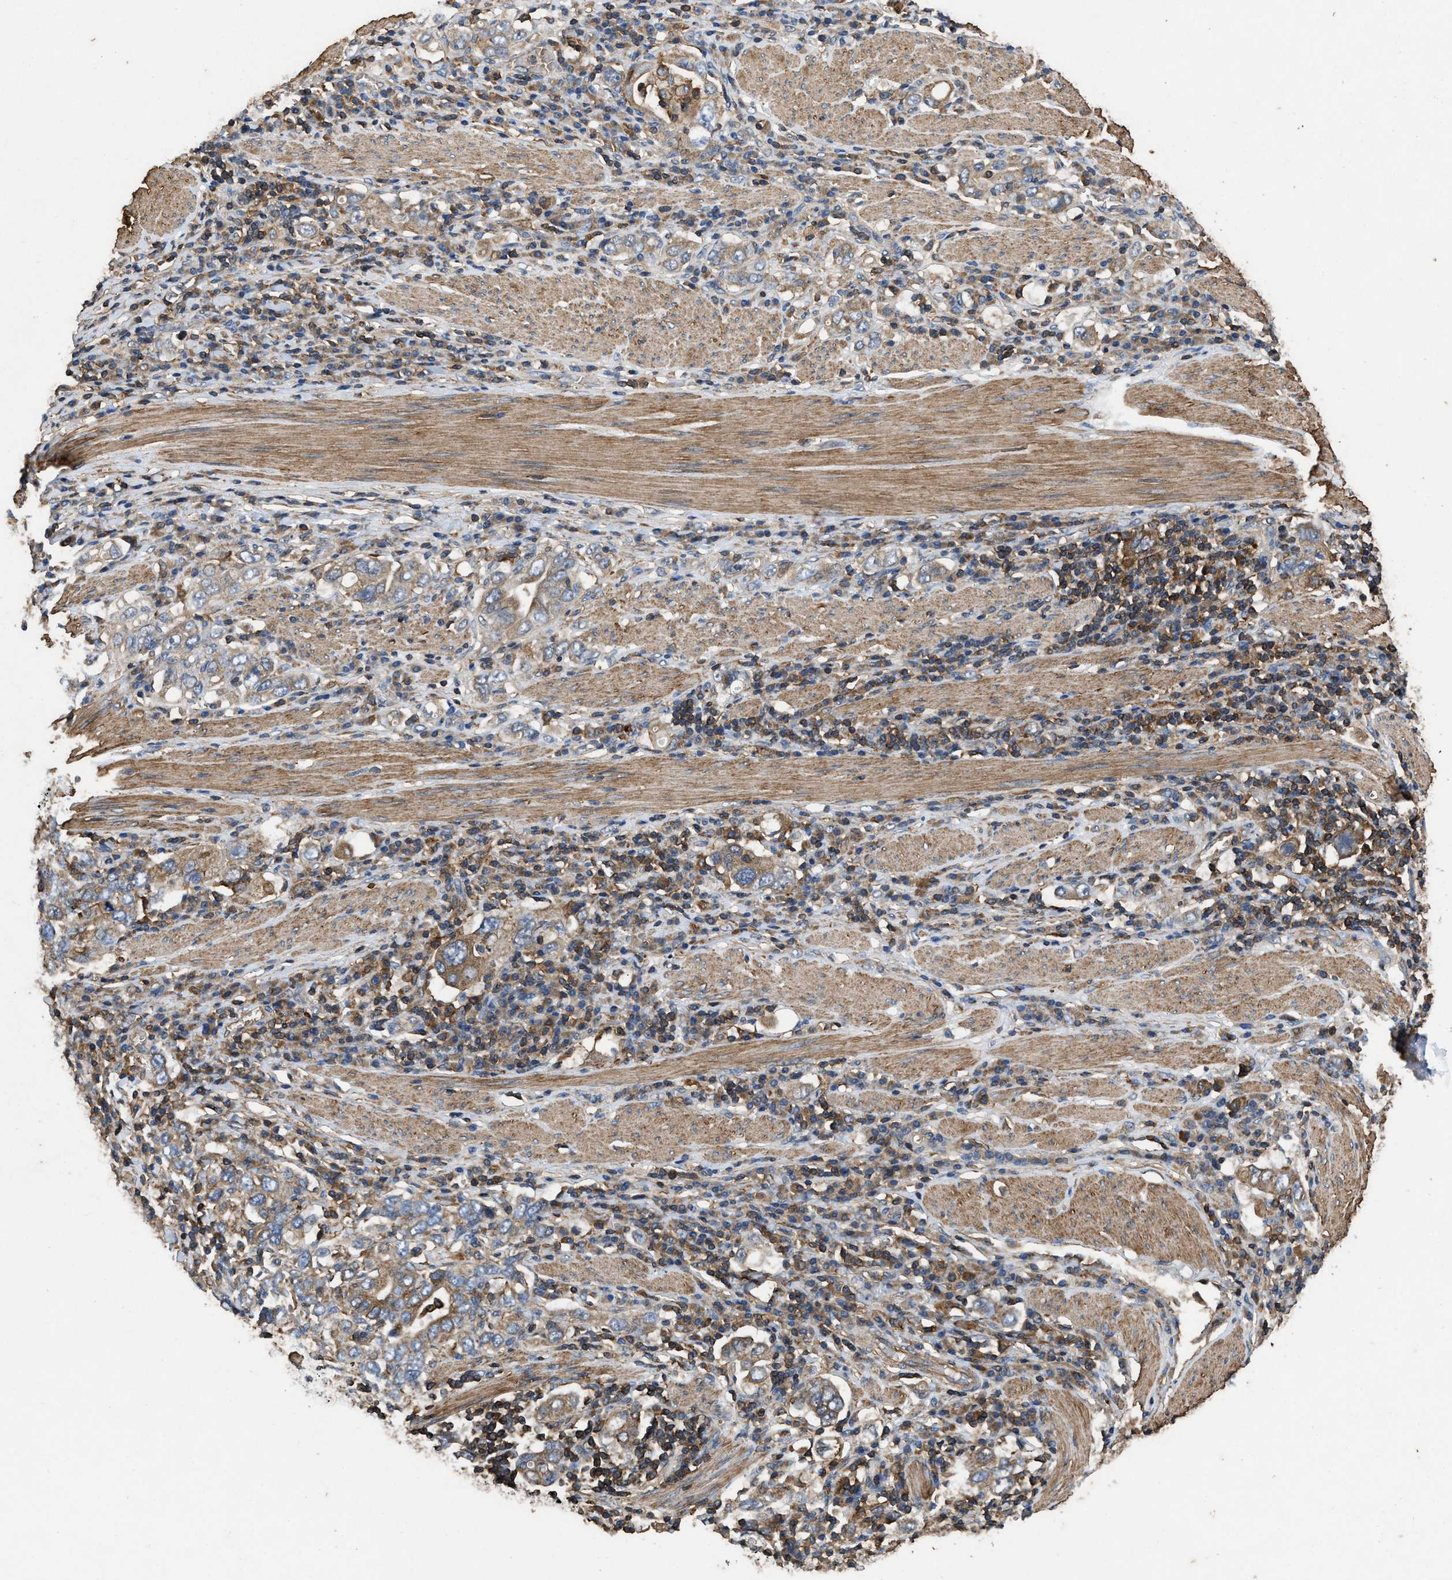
{"staining": {"intensity": "moderate", "quantity": ">75%", "location": "cytoplasmic/membranous"}, "tissue": "stomach cancer", "cell_type": "Tumor cells", "image_type": "cancer", "snomed": [{"axis": "morphology", "description": "Adenocarcinoma, NOS"}, {"axis": "topography", "description": "Stomach, upper"}], "caption": "IHC staining of adenocarcinoma (stomach), which displays medium levels of moderate cytoplasmic/membranous staining in about >75% of tumor cells indicating moderate cytoplasmic/membranous protein staining. The staining was performed using DAB (3,3'-diaminobenzidine) (brown) for protein detection and nuclei were counterstained in hematoxylin (blue).", "gene": "LINGO2", "patient": {"sex": "male", "age": 62}}